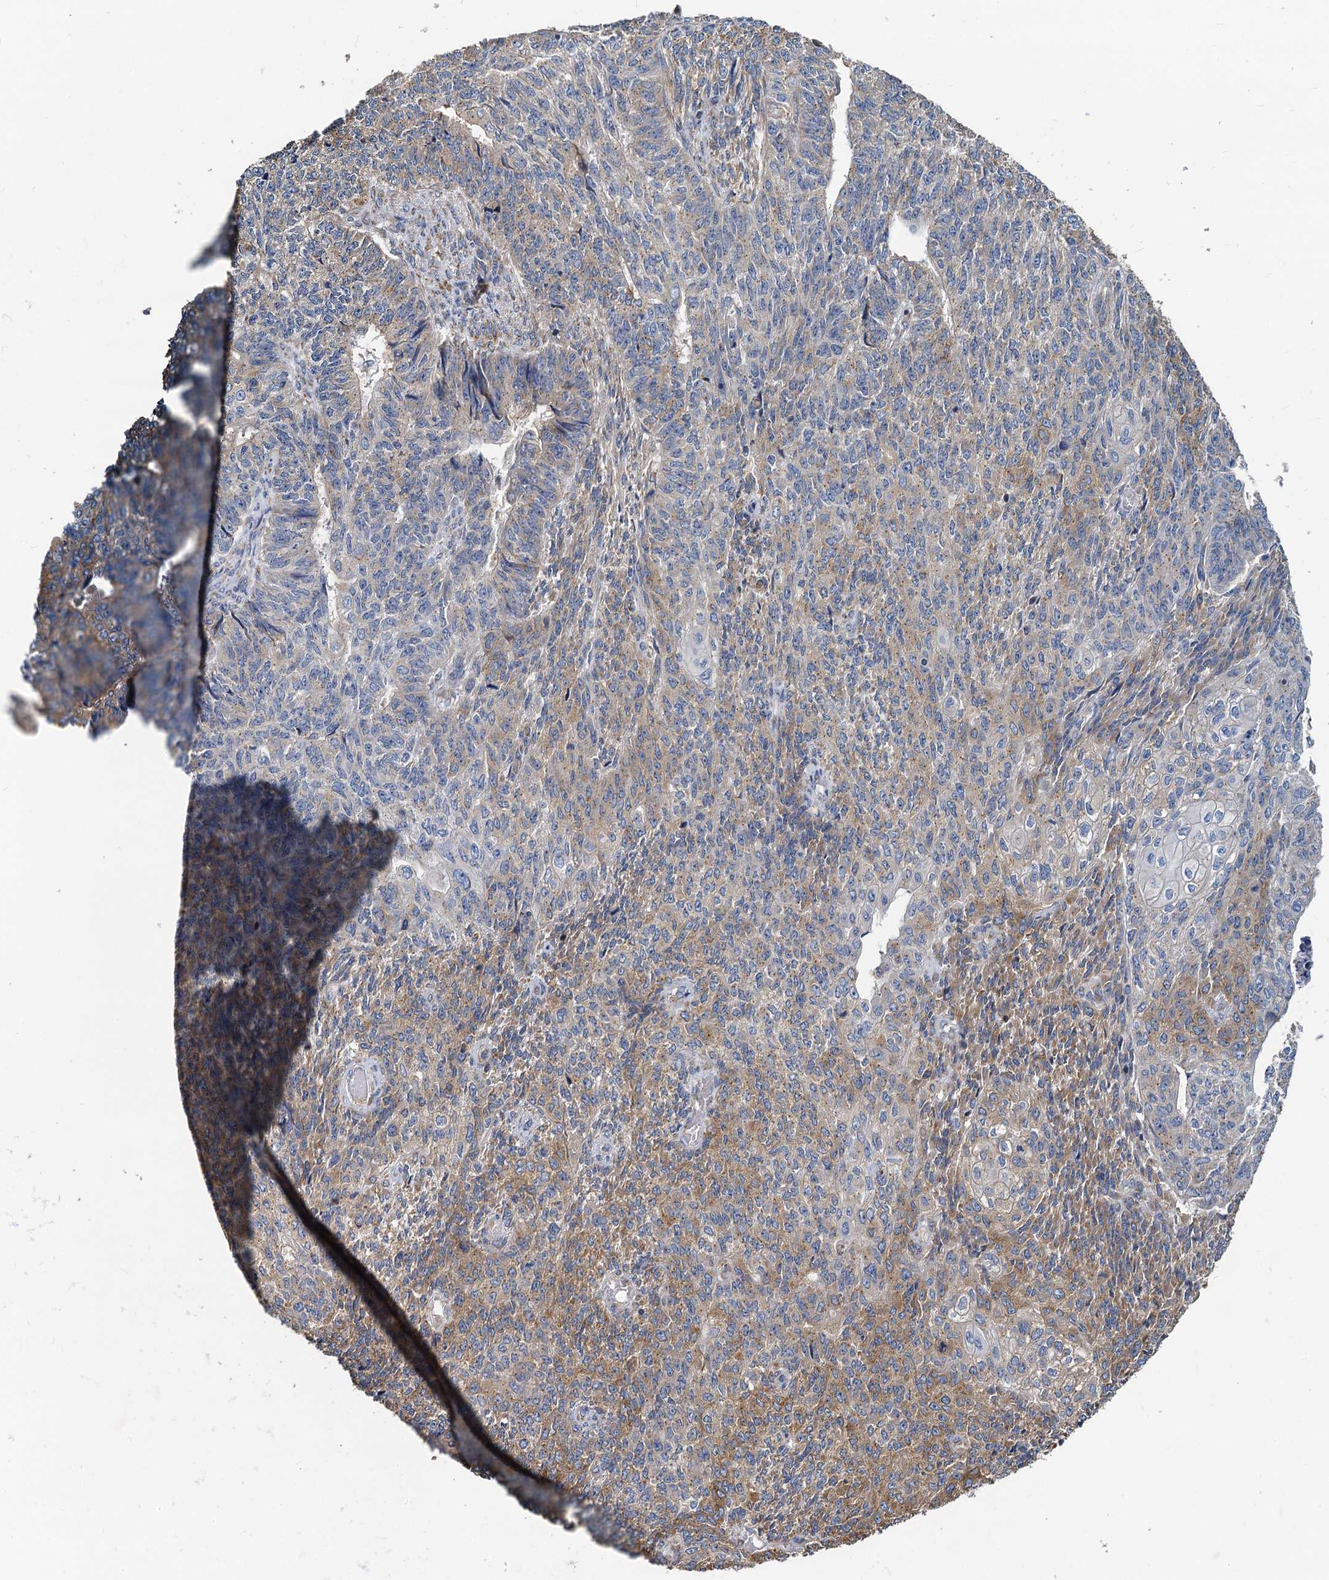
{"staining": {"intensity": "weak", "quantity": "25%-75%", "location": "cytoplasmic/membranous"}, "tissue": "endometrial cancer", "cell_type": "Tumor cells", "image_type": "cancer", "snomed": [{"axis": "morphology", "description": "Adenocarcinoma, NOS"}, {"axis": "topography", "description": "Endometrium"}], "caption": "Brown immunohistochemical staining in human endometrial cancer (adenocarcinoma) exhibits weak cytoplasmic/membranous positivity in about 25%-75% of tumor cells. (brown staining indicates protein expression, while blue staining denotes nuclei).", "gene": "NKAPD1", "patient": {"sex": "female", "age": 32}}